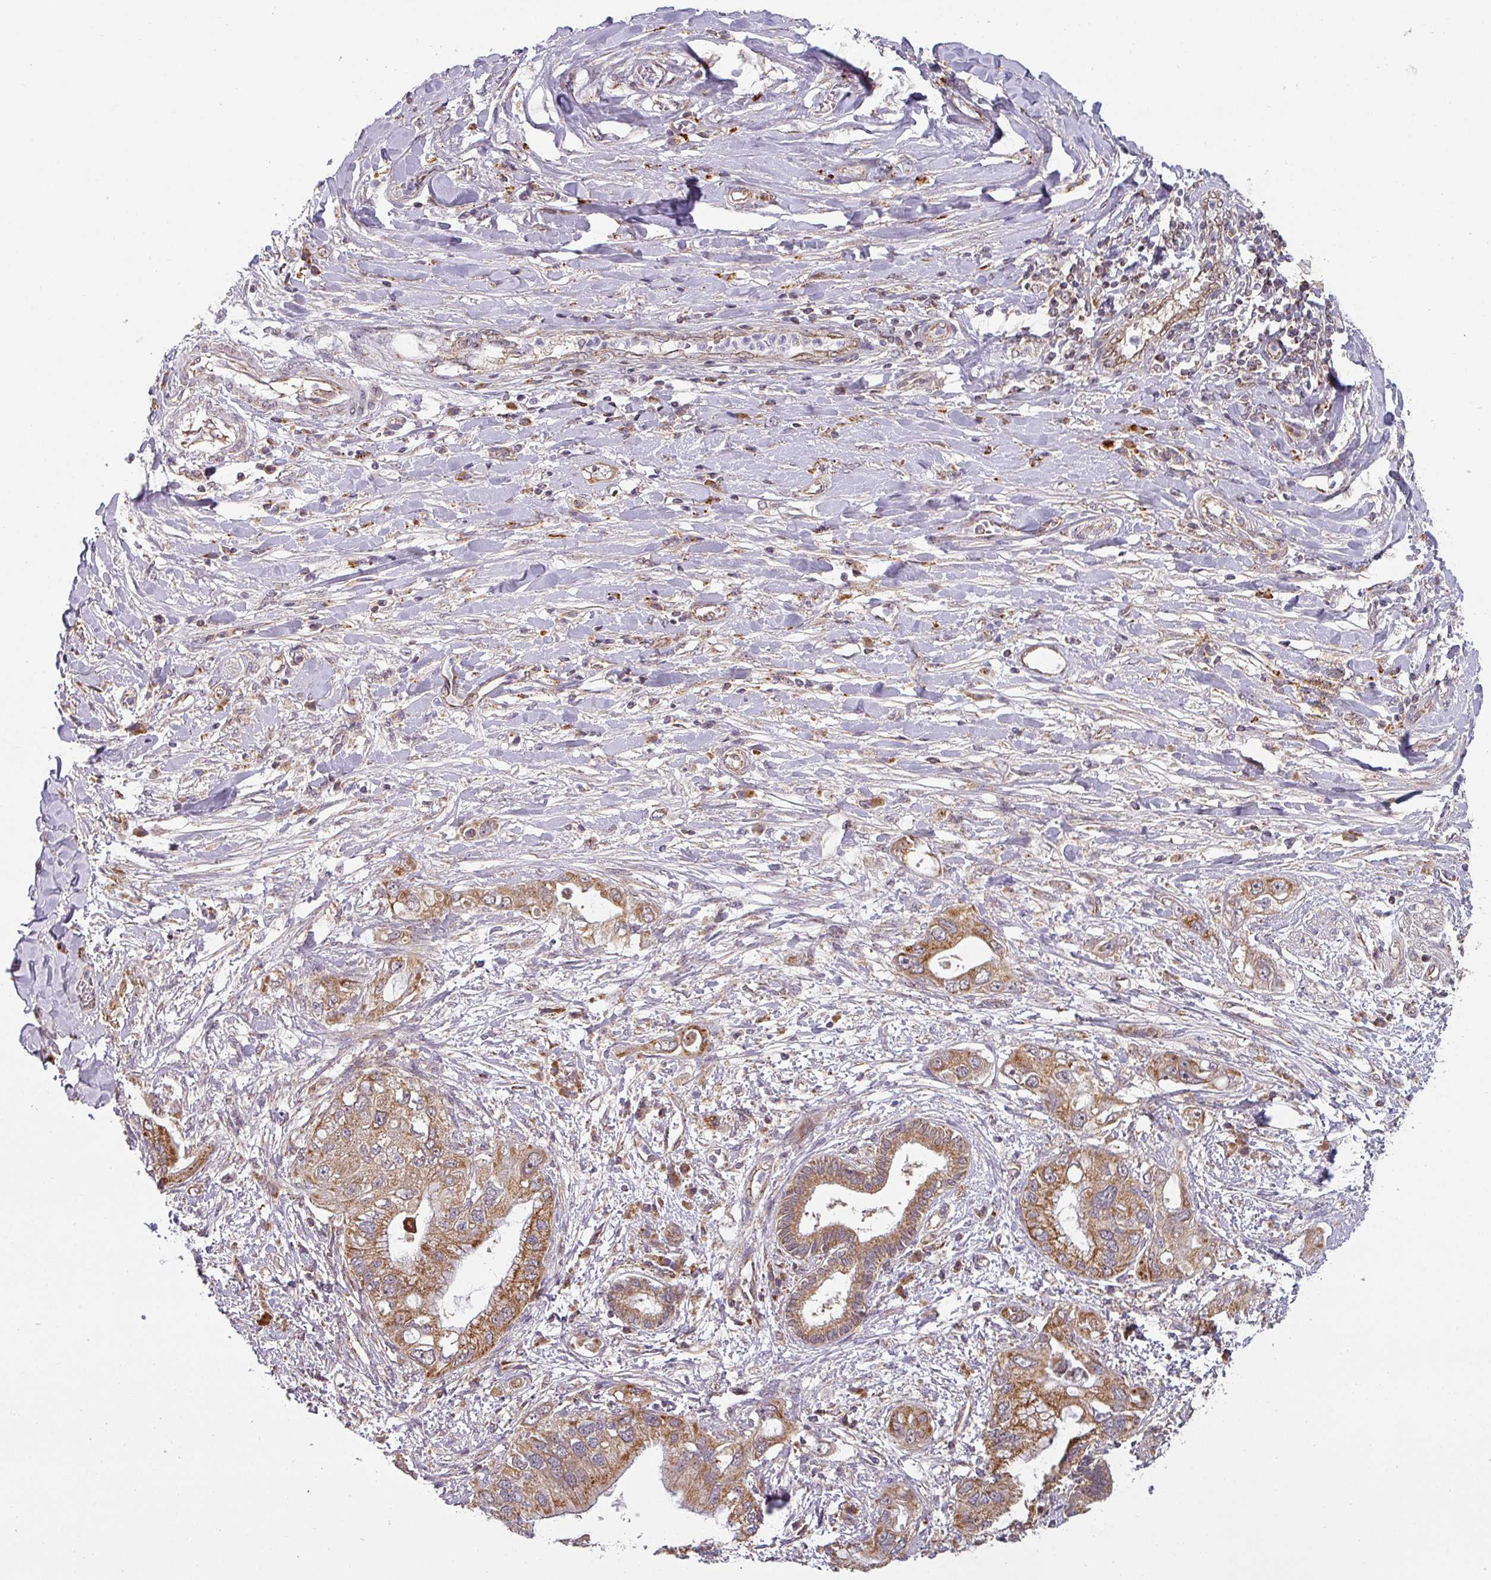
{"staining": {"intensity": "moderate", "quantity": ">75%", "location": "cytoplasmic/membranous"}, "tissue": "pancreatic cancer", "cell_type": "Tumor cells", "image_type": "cancer", "snomed": [{"axis": "morphology", "description": "Inflammation, NOS"}, {"axis": "morphology", "description": "Adenocarcinoma, NOS"}, {"axis": "topography", "description": "Pancreas"}], "caption": "High-magnification brightfield microscopy of adenocarcinoma (pancreatic) stained with DAB (3,3'-diaminobenzidine) (brown) and counterstained with hematoxylin (blue). tumor cells exhibit moderate cytoplasmic/membranous positivity is present in about>75% of cells.", "gene": "MRPS16", "patient": {"sex": "female", "age": 56}}